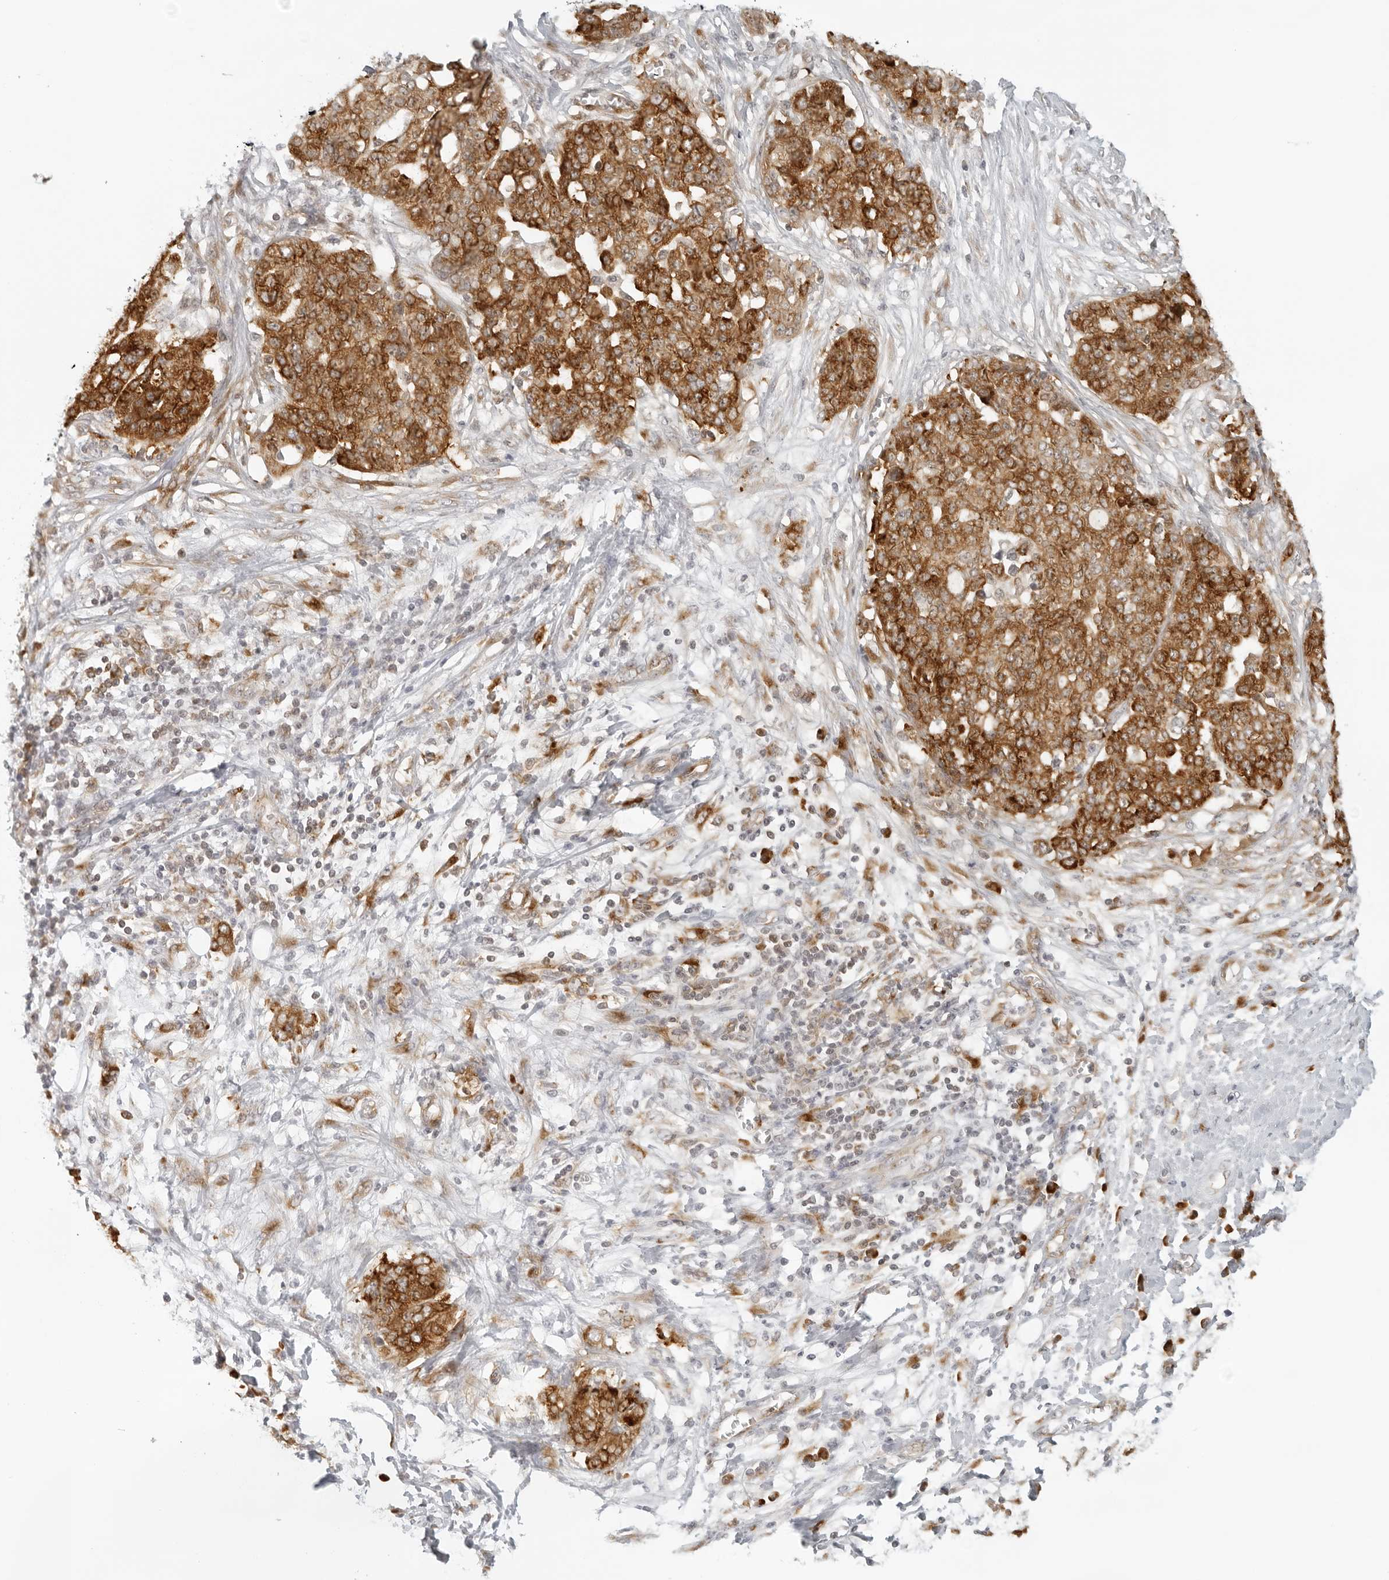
{"staining": {"intensity": "strong", "quantity": ">75%", "location": "cytoplasmic/membranous"}, "tissue": "ovarian cancer", "cell_type": "Tumor cells", "image_type": "cancer", "snomed": [{"axis": "morphology", "description": "Cystadenocarcinoma, serous, NOS"}, {"axis": "topography", "description": "Soft tissue"}, {"axis": "topography", "description": "Ovary"}], "caption": "Immunohistochemistry (IHC) of human ovarian cancer (serous cystadenocarcinoma) demonstrates high levels of strong cytoplasmic/membranous expression in about >75% of tumor cells. (brown staining indicates protein expression, while blue staining denotes nuclei).", "gene": "EIF4G1", "patient": {"sex": "female", "age": 57}}